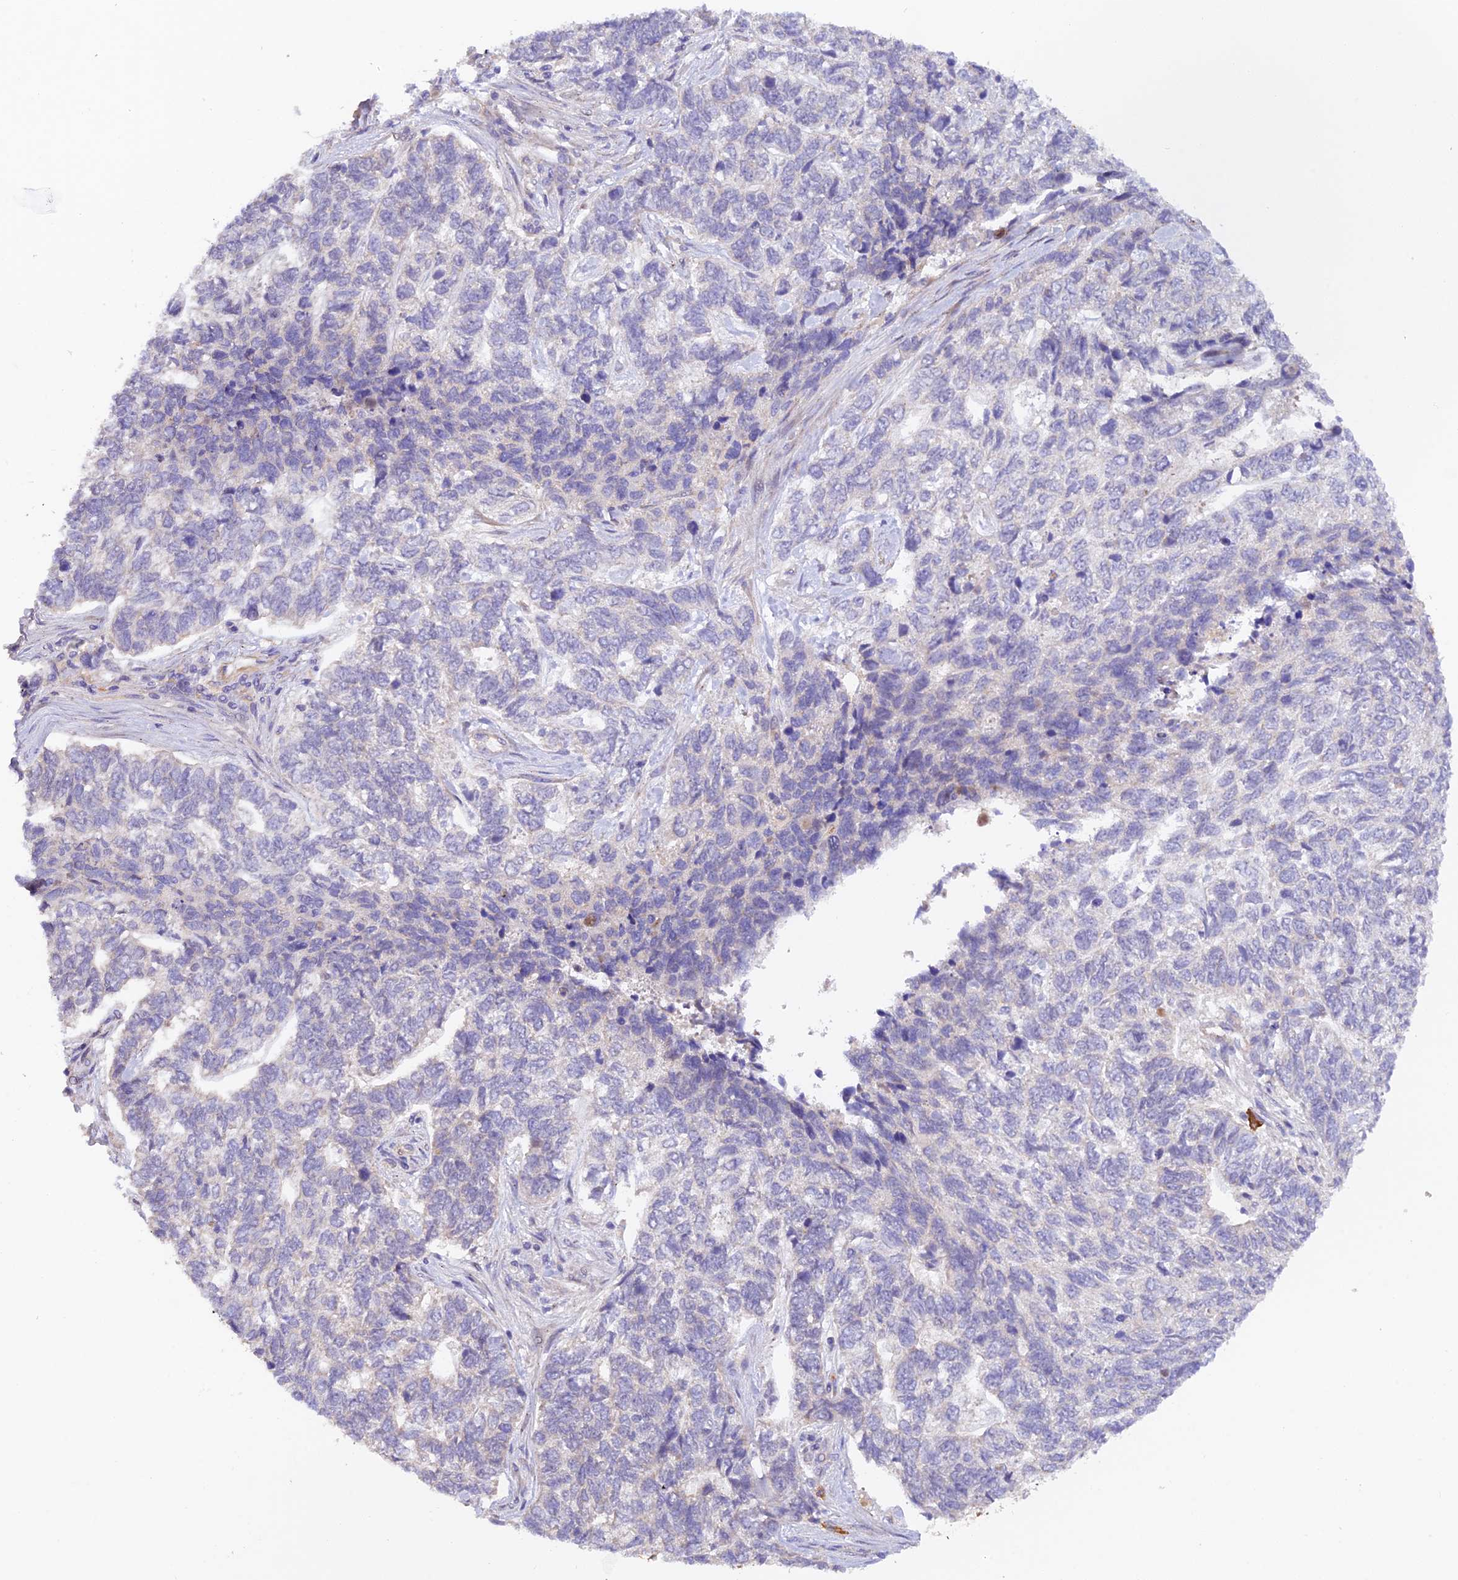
{"staining": {"intensity": "negative", "quantity": "none", "location": "none"}, "tissue": "skin cancer", "cell_type": "Tumor cells", "image_type": "cancer", "snomed": [{"axis": "morphology", "description": "Basal cell carcinoma"}, {"axis": "topography", "description": "Skin"}], "caption": "Immunohistochemical staining of basal cell carcinoma (skin) shows no significant staining in tumor cells.", "gene": "WDFY4", "patient": {"sex": "female", "age": 65}}